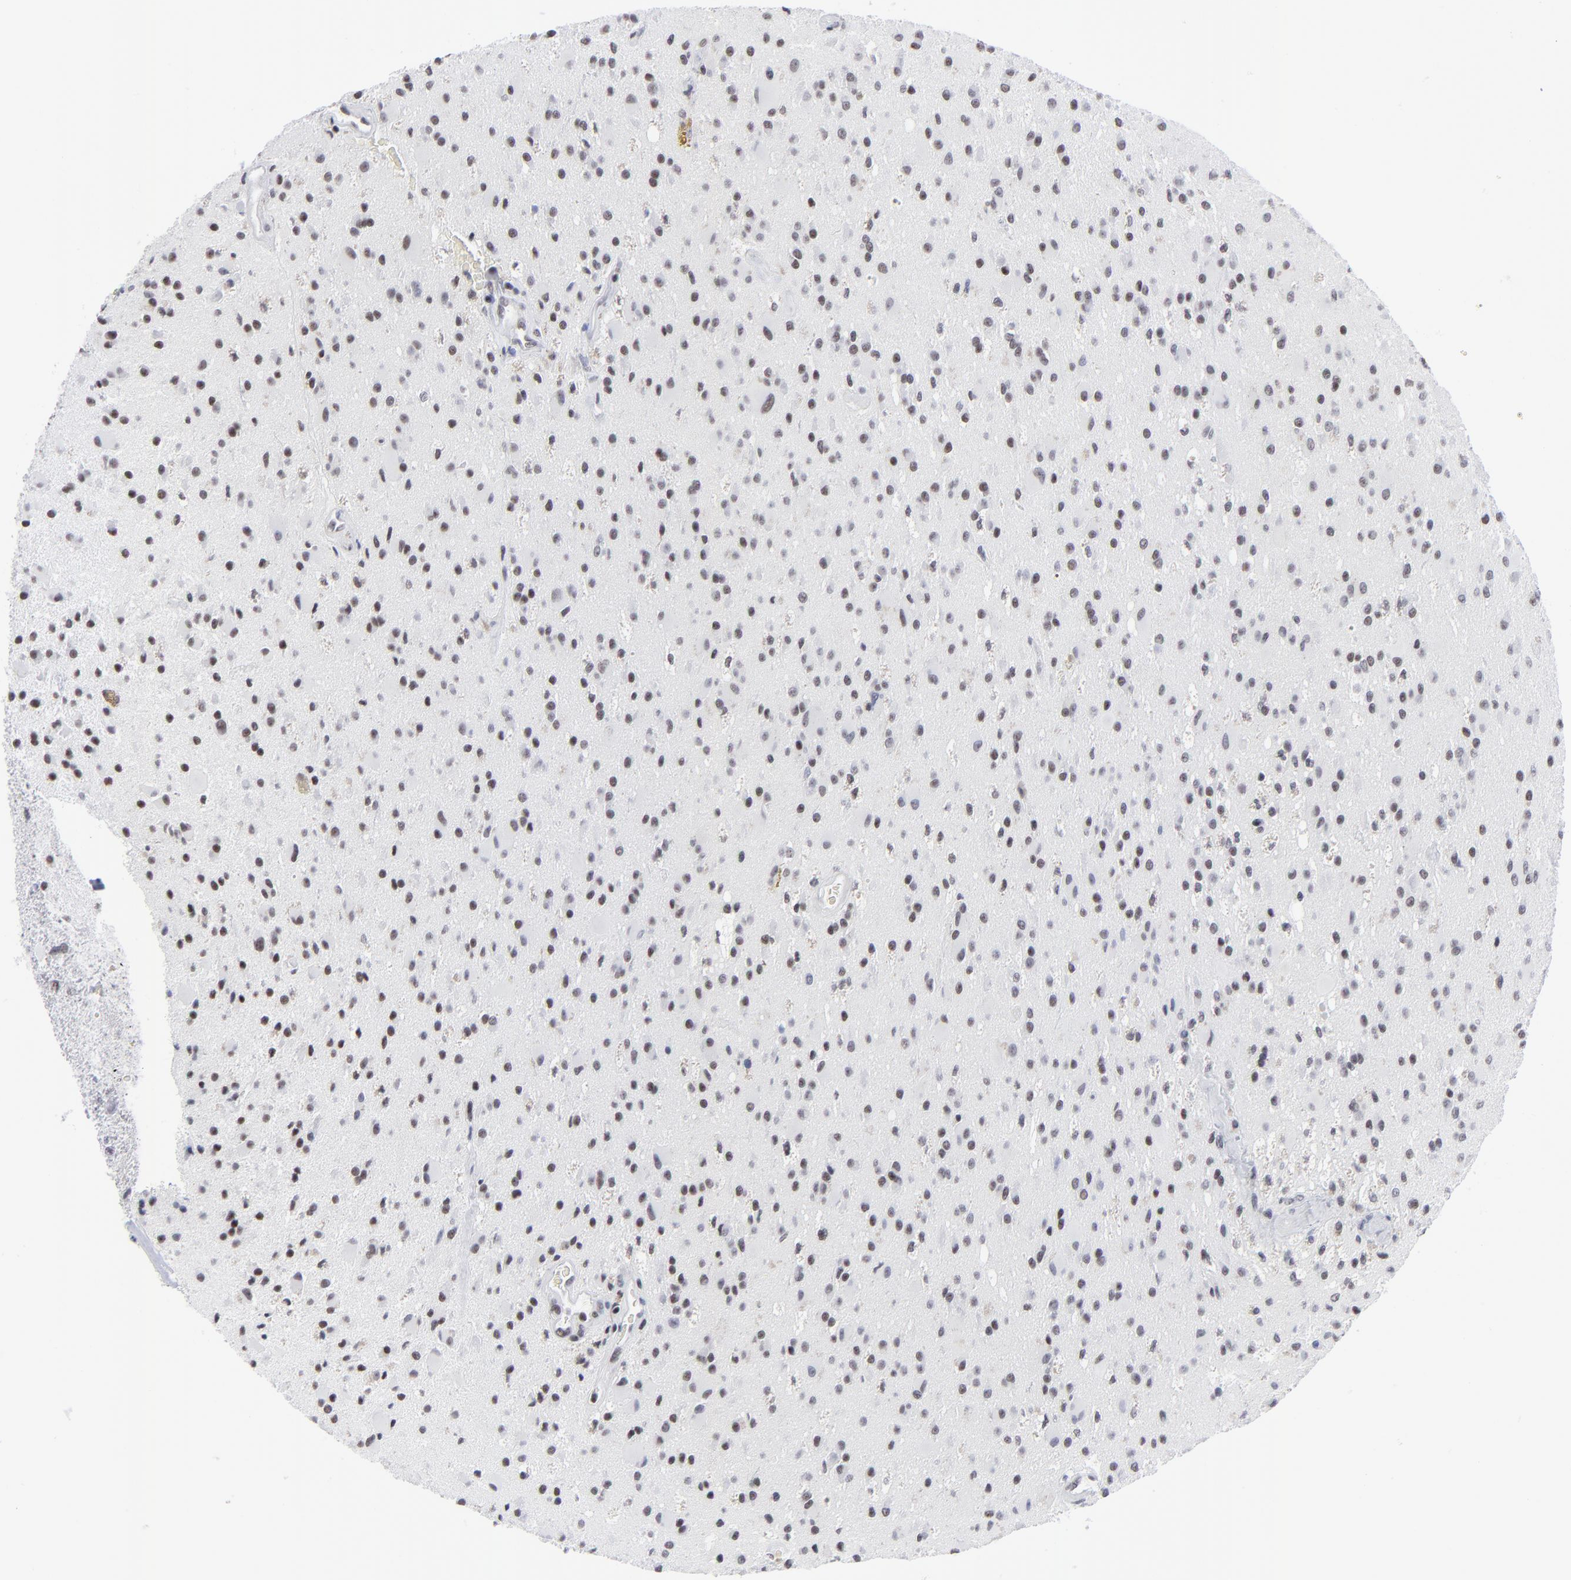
{"staining": {"intensity": "weak", "quantity": "25%-75%", "location": "nuclear"}, "tissue": "glioma", "cell_type": "Tumor cells", "image_type": "cancer", "snomed": [{"axis": "morphology", "description": "Glioma, malignant, Low grade"}, {"axis": "topography", "description": "Brain"}], "caption": "Low-grade glioma (malignant) tissue demonstrates weak nuclear positivity in approximately 25%-75% of tumor cells", "gene": "SP2", "patient": {"sex": "male", "age": 58}}